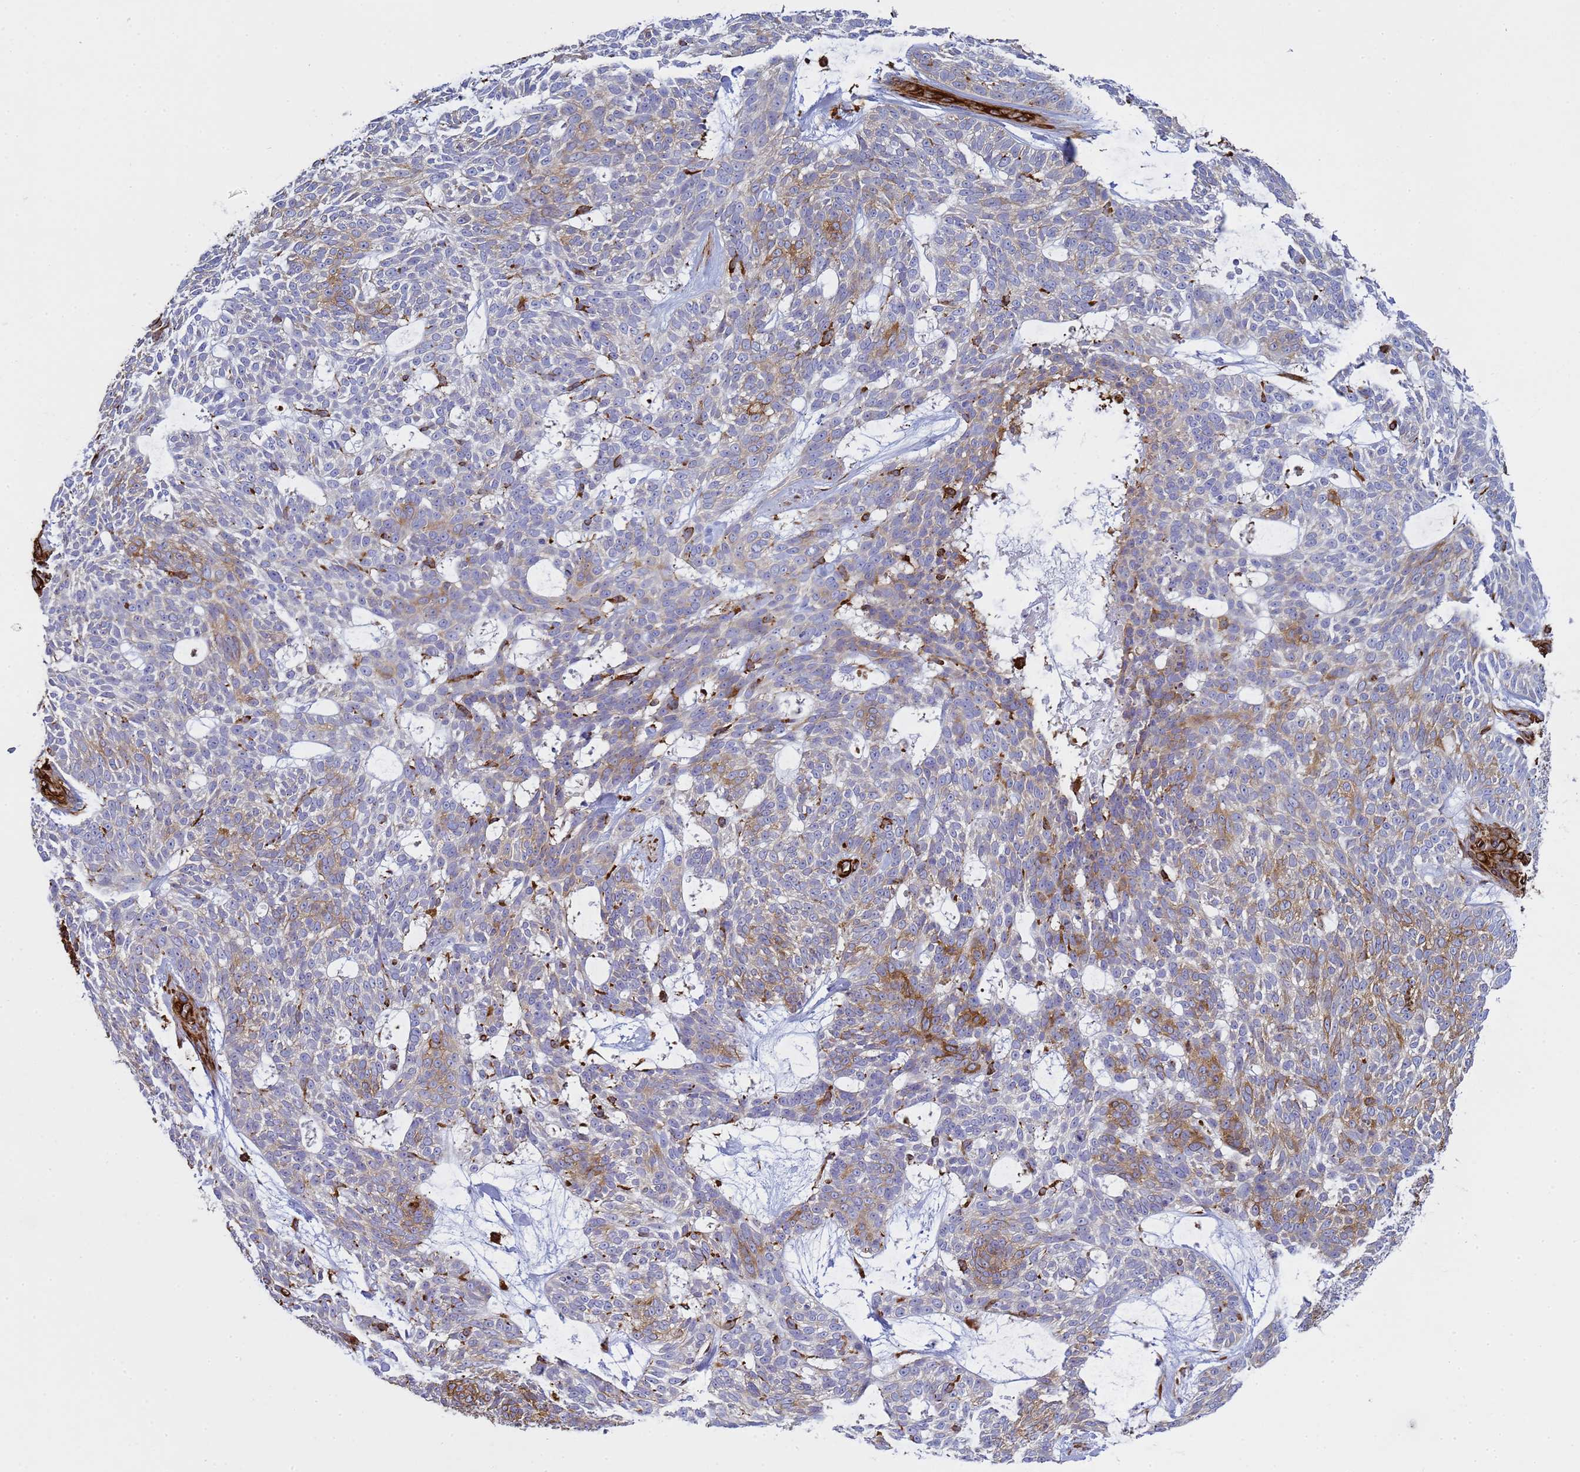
{"staining": {"intensity": "weak", "quantity": "<25%", "location": "cytoplasmic/membranous"}, "tissue": "skin cancer", "cell_type": "Tumor cells", "image_type": "cancer", "snomed": [{"axis": "morphology", "description": "Basal cell carcinoma"}, {"axis": "topography", "description": "Skin"}], "caption": "Immunohistochemistry (IHC) histopathology image of neoplastic tissue: skin basal cell carcinoma stained with DAB exhibits no significant protein expression in tumor cells.", "gene": "ZBTB8OS", "patient": {"sex": "male", "age": 75}}